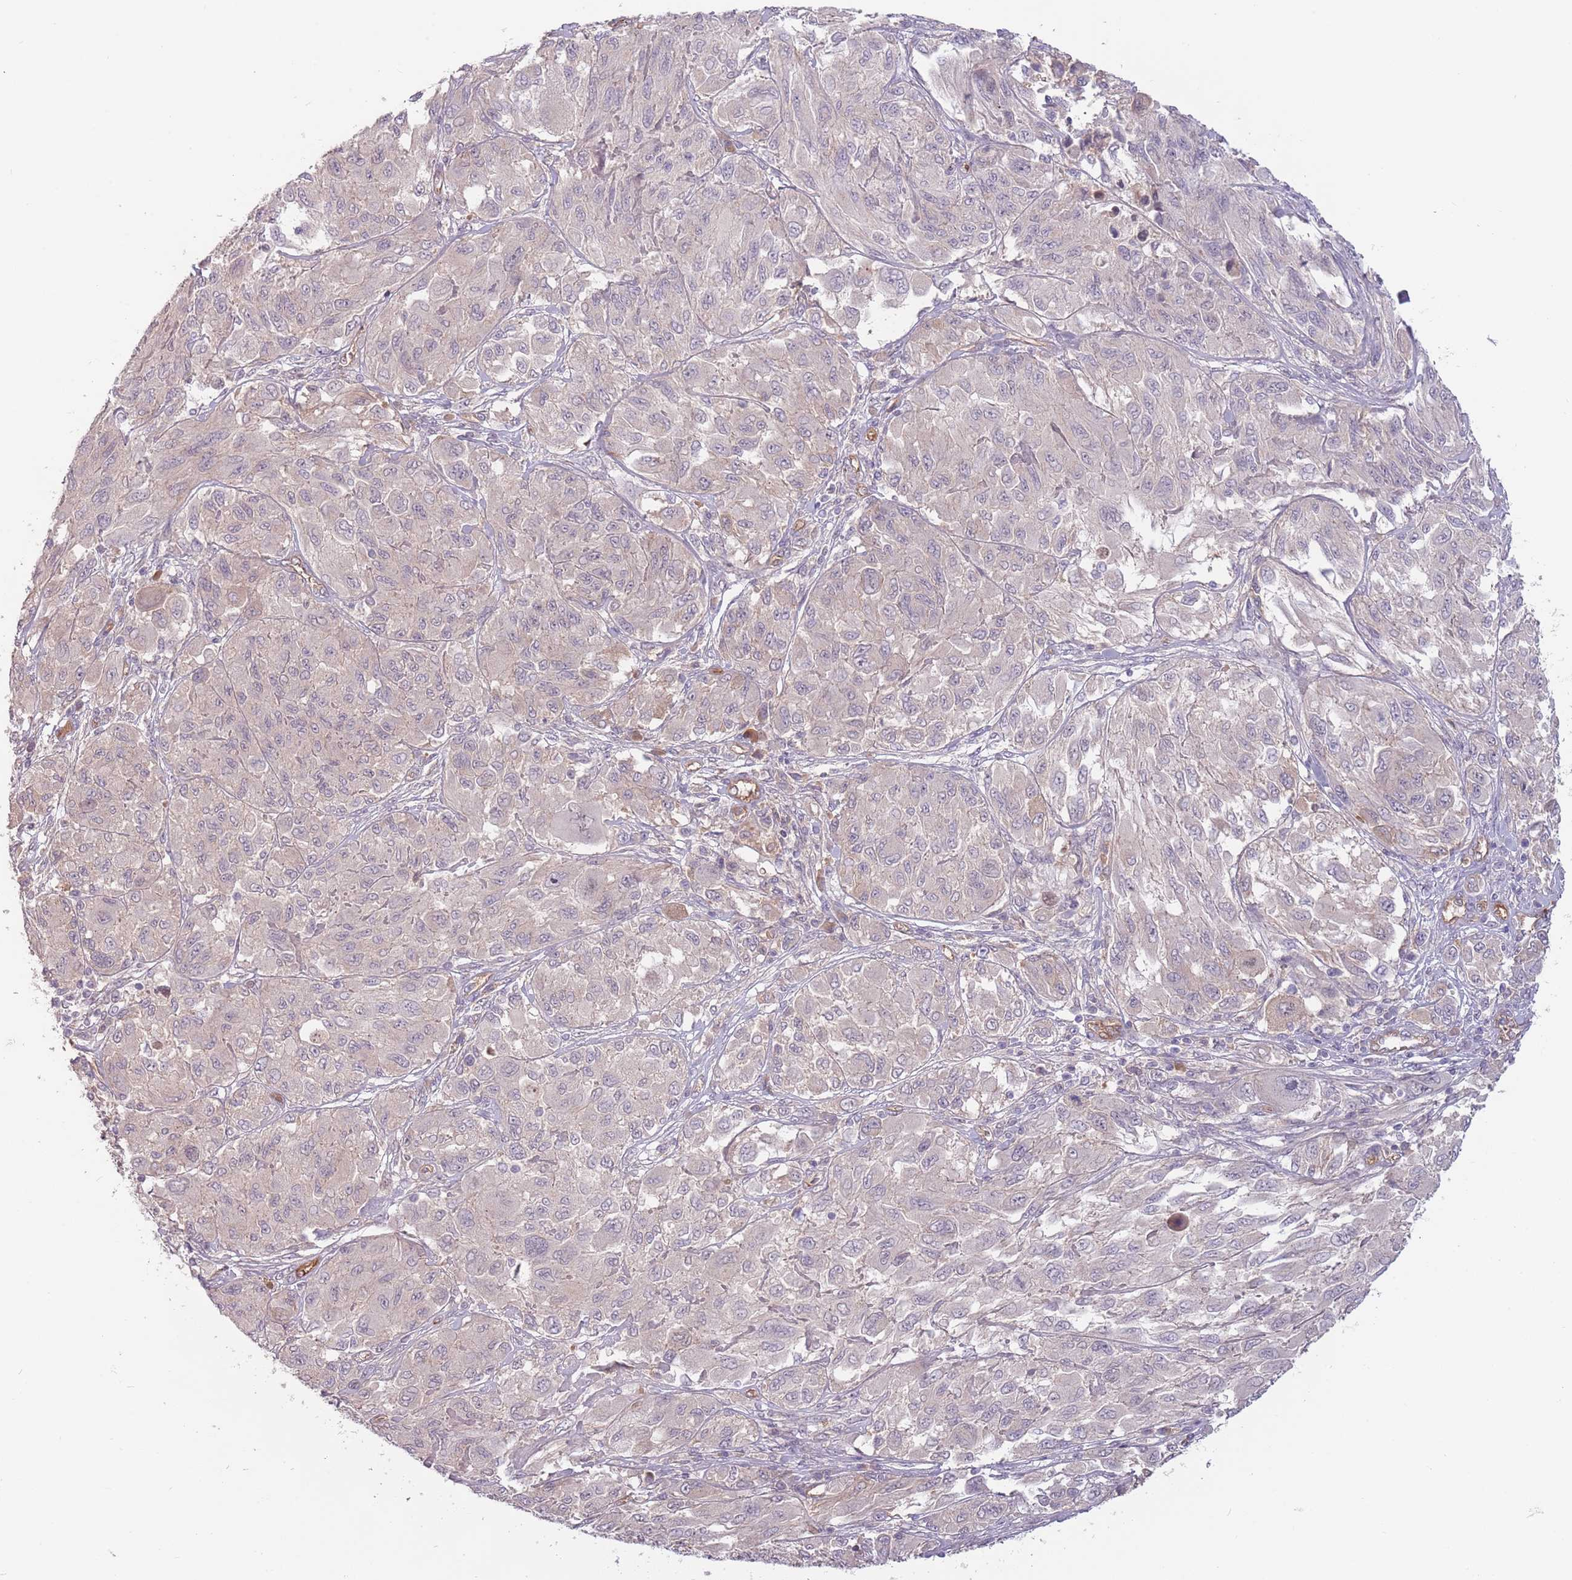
{"staining": {"intensity": "negative", "quantity": "none", "location": "none"}, "tissue": "melanoma", "cell_type": "Tumor cells", "image_type": "cancer", "snomed": [{"axis": "morphology", "description": "Malignant melanoma, NOS"}, {"axis": "topography", "description": "Skin"}], "caption": "An image of human melanoma is negative for staining in tumor cells.", "gene": "SAV1", "patient": {"sex": "female", "age": 91}}